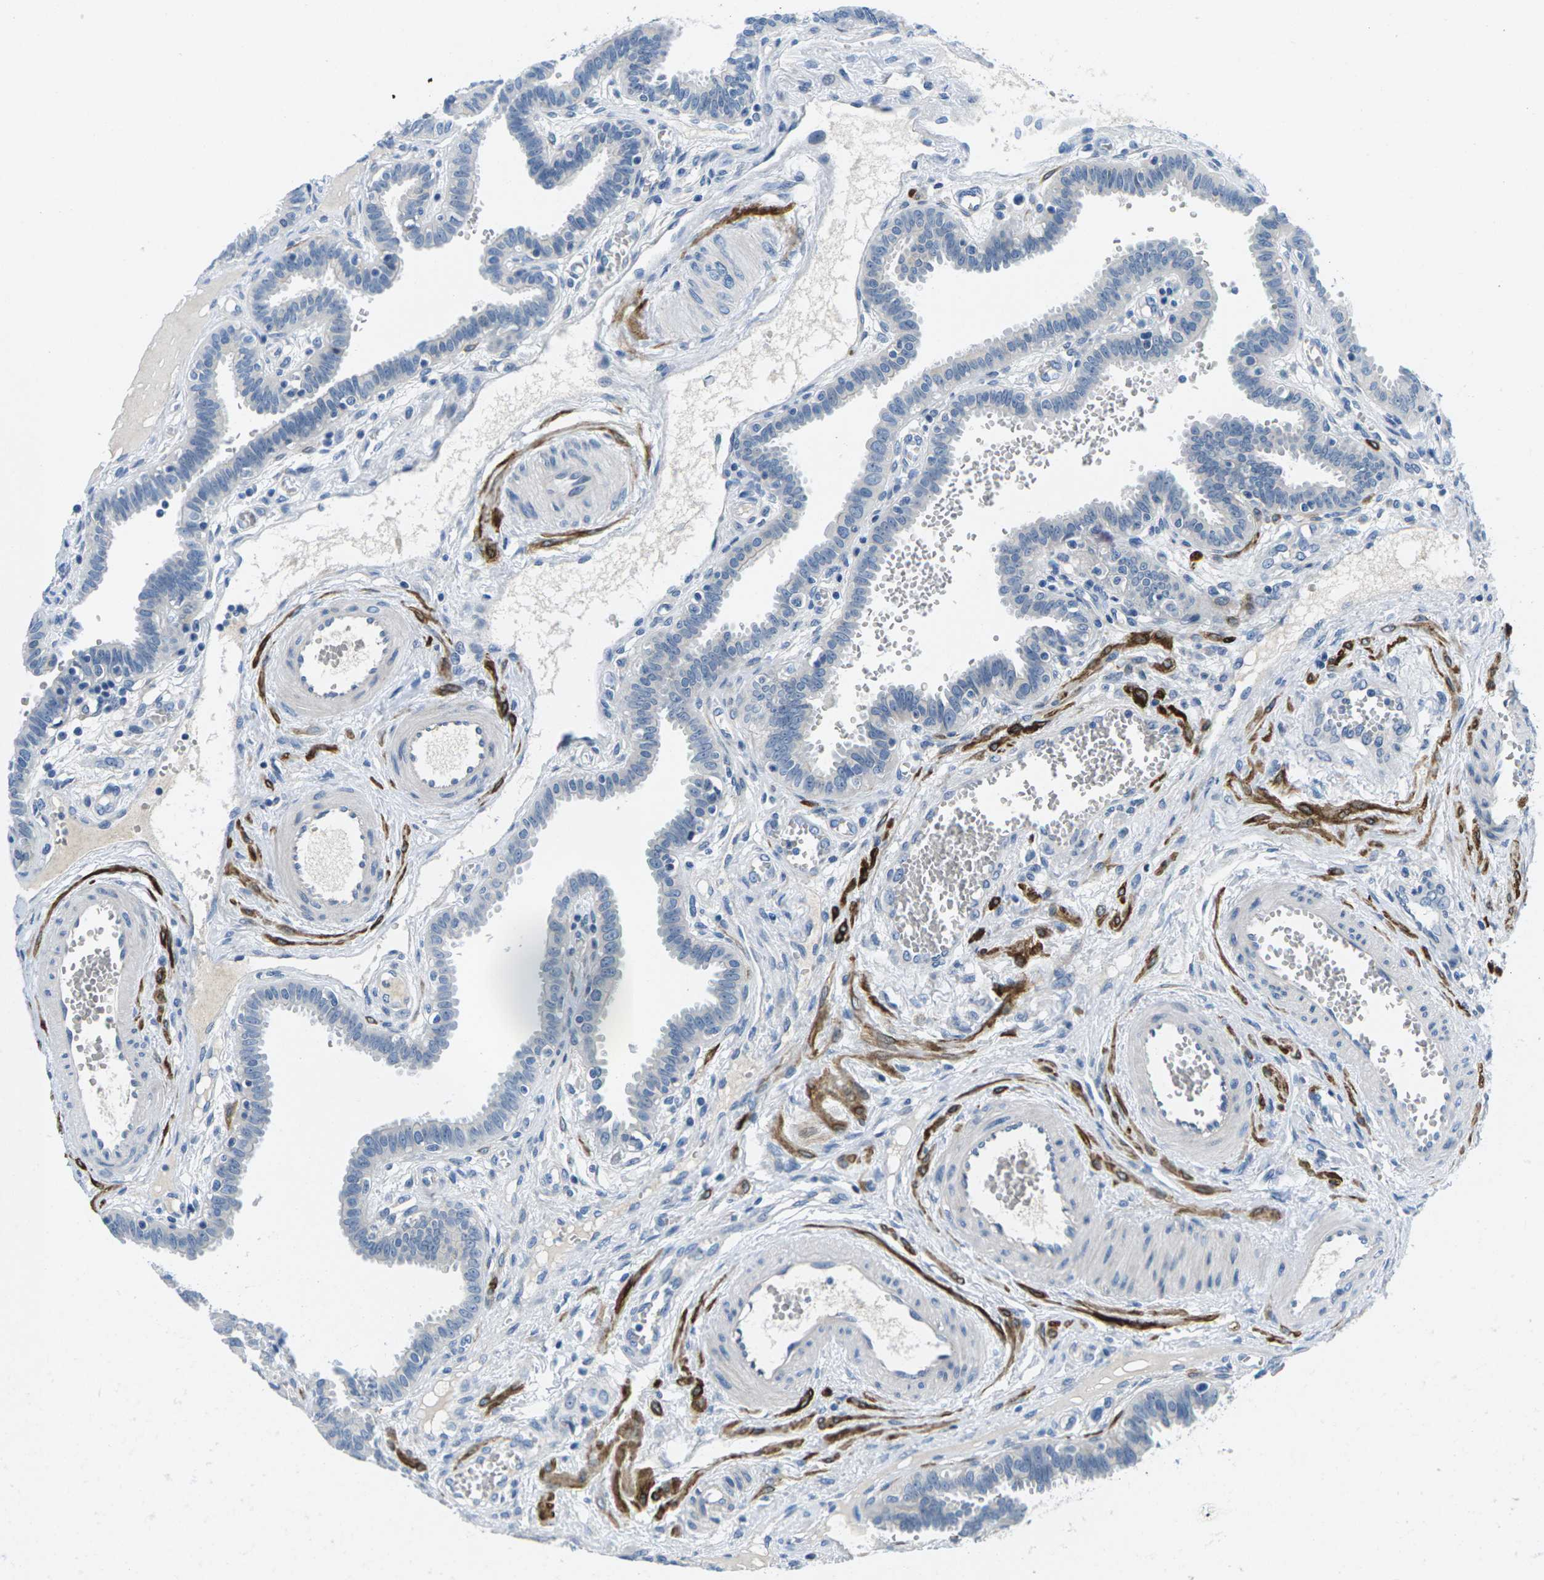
{"staining": {"intensity": "negative", "quantity": "none", "location": "none"}, "tissue": "fallopian tube", "cell_type": "Glandular cells", "image_type": "normal", "snomed": [{"axis": "morphology", "description": "Normal tissue, NOS"}, {"axis": "topography", "description": "Fallopian tube"}], "caption": "Immunohistochemical staining of normal human fallopian tube displays no significant positivity in glandular cells. Brightfield microscopy of immunohistochemistry (IHC) stained with DAB (3,3'-diaminobenzidine) (brown) and hematoxylin (blue), captured at high magnification.", "gene": "TSPAN2", "patient": {"sex": "female", "age": 32}}